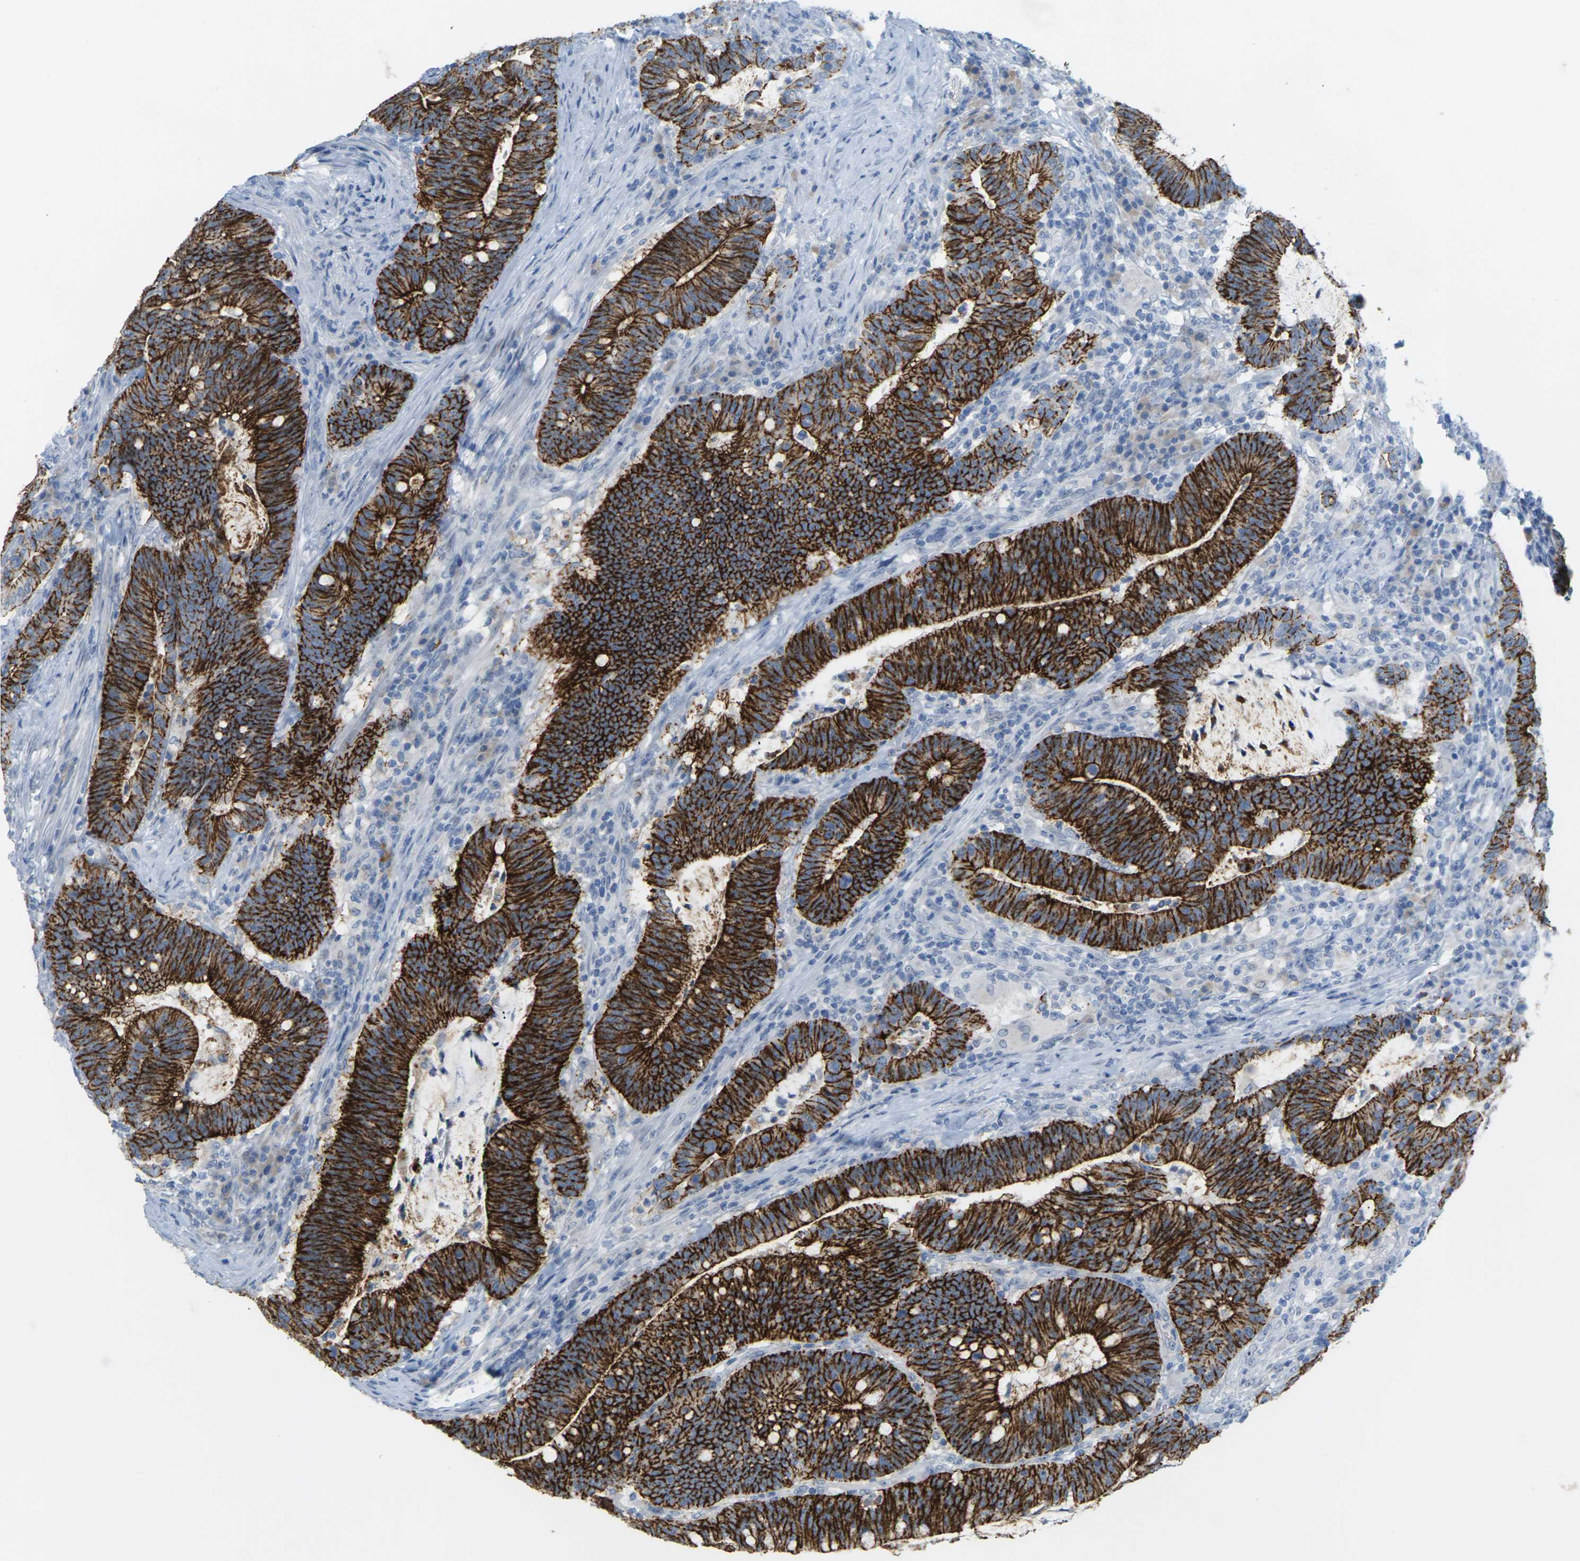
{"staining": {"intensity": "strong", "quantity": ">75%", "location": "cytoplasmic/membranous"}, "tissue": "colorectal cancer", "cell_type": "Tumor cells", "image_type": "cancer", "snomed": [{"axis": "morphology", "description": "Normal tissue, NOS"}, {"axis": "morphology", "description": "Adenocarcinoma, NOS"}, {"axis": "topography", "description": "Colon"}], "caption": "Immunohistochemical staining of human adenocarcinoma (colorectal) reveals high levels of strong cytoplasmic/membranous positivity in approximately >75% of tumor cells.", "gene": "CLDN3", "patient": {"sex": "female", "age": 66}}